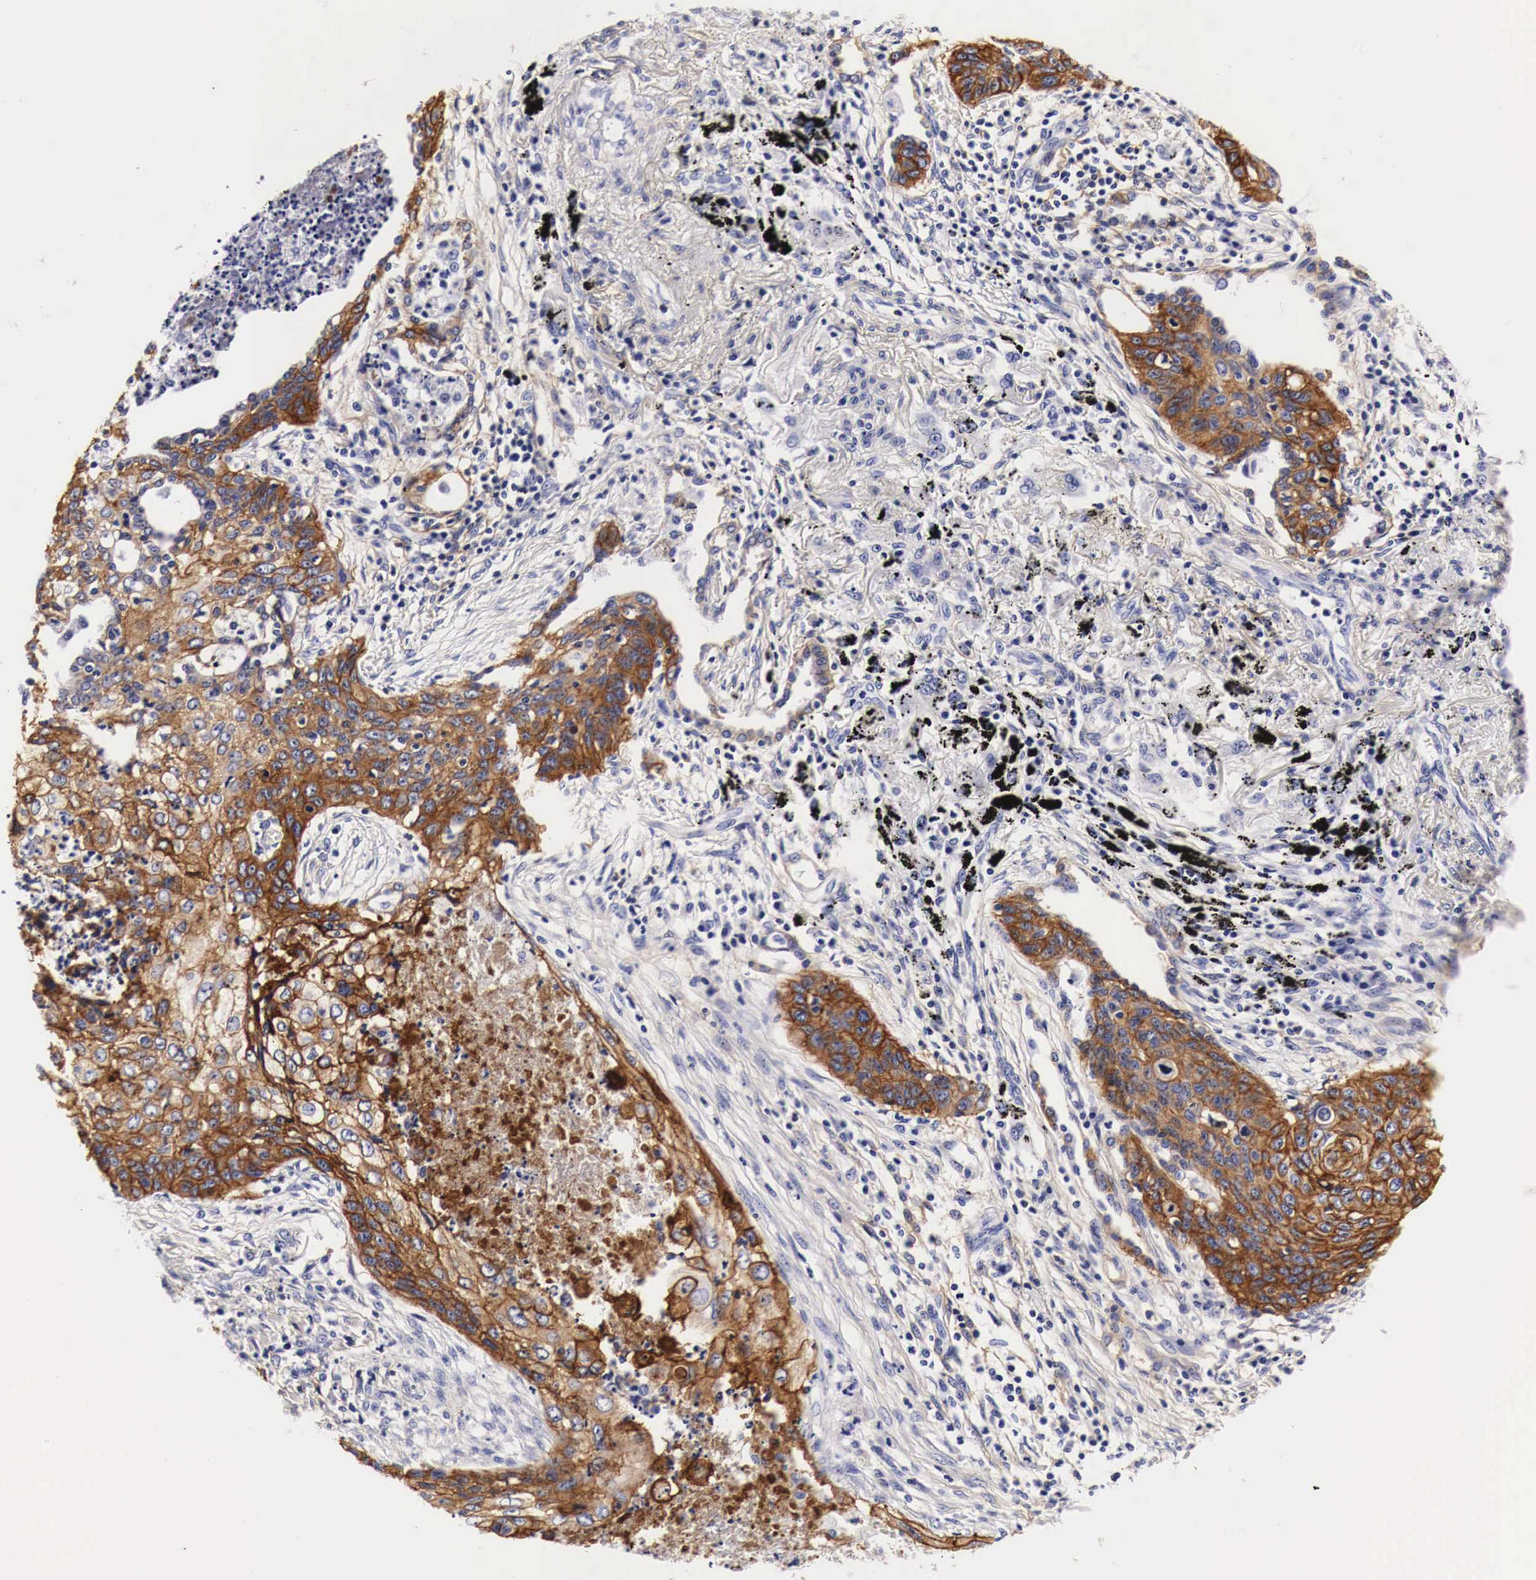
{"staining": {"intensity": "strong", "quantity": ">75%", "location": "cytoplasmic/membranous"}, "tissue": "lung cancer", "cell_type": "Tumor cells", "image_type": "cancer", "snomed": [{"axis": "morphology", "description": "Squamous cell carcinoma, NOS"}, {"axis": "topography", "description": "Lung"}], "caption": "Protein expression analysis of human lung cancer reveals strong cytoplasmic/membranous staining in approximately >75% of tumor cells.", "gene": "EGFR", "patient": {"sex": "male", "age": 71}}